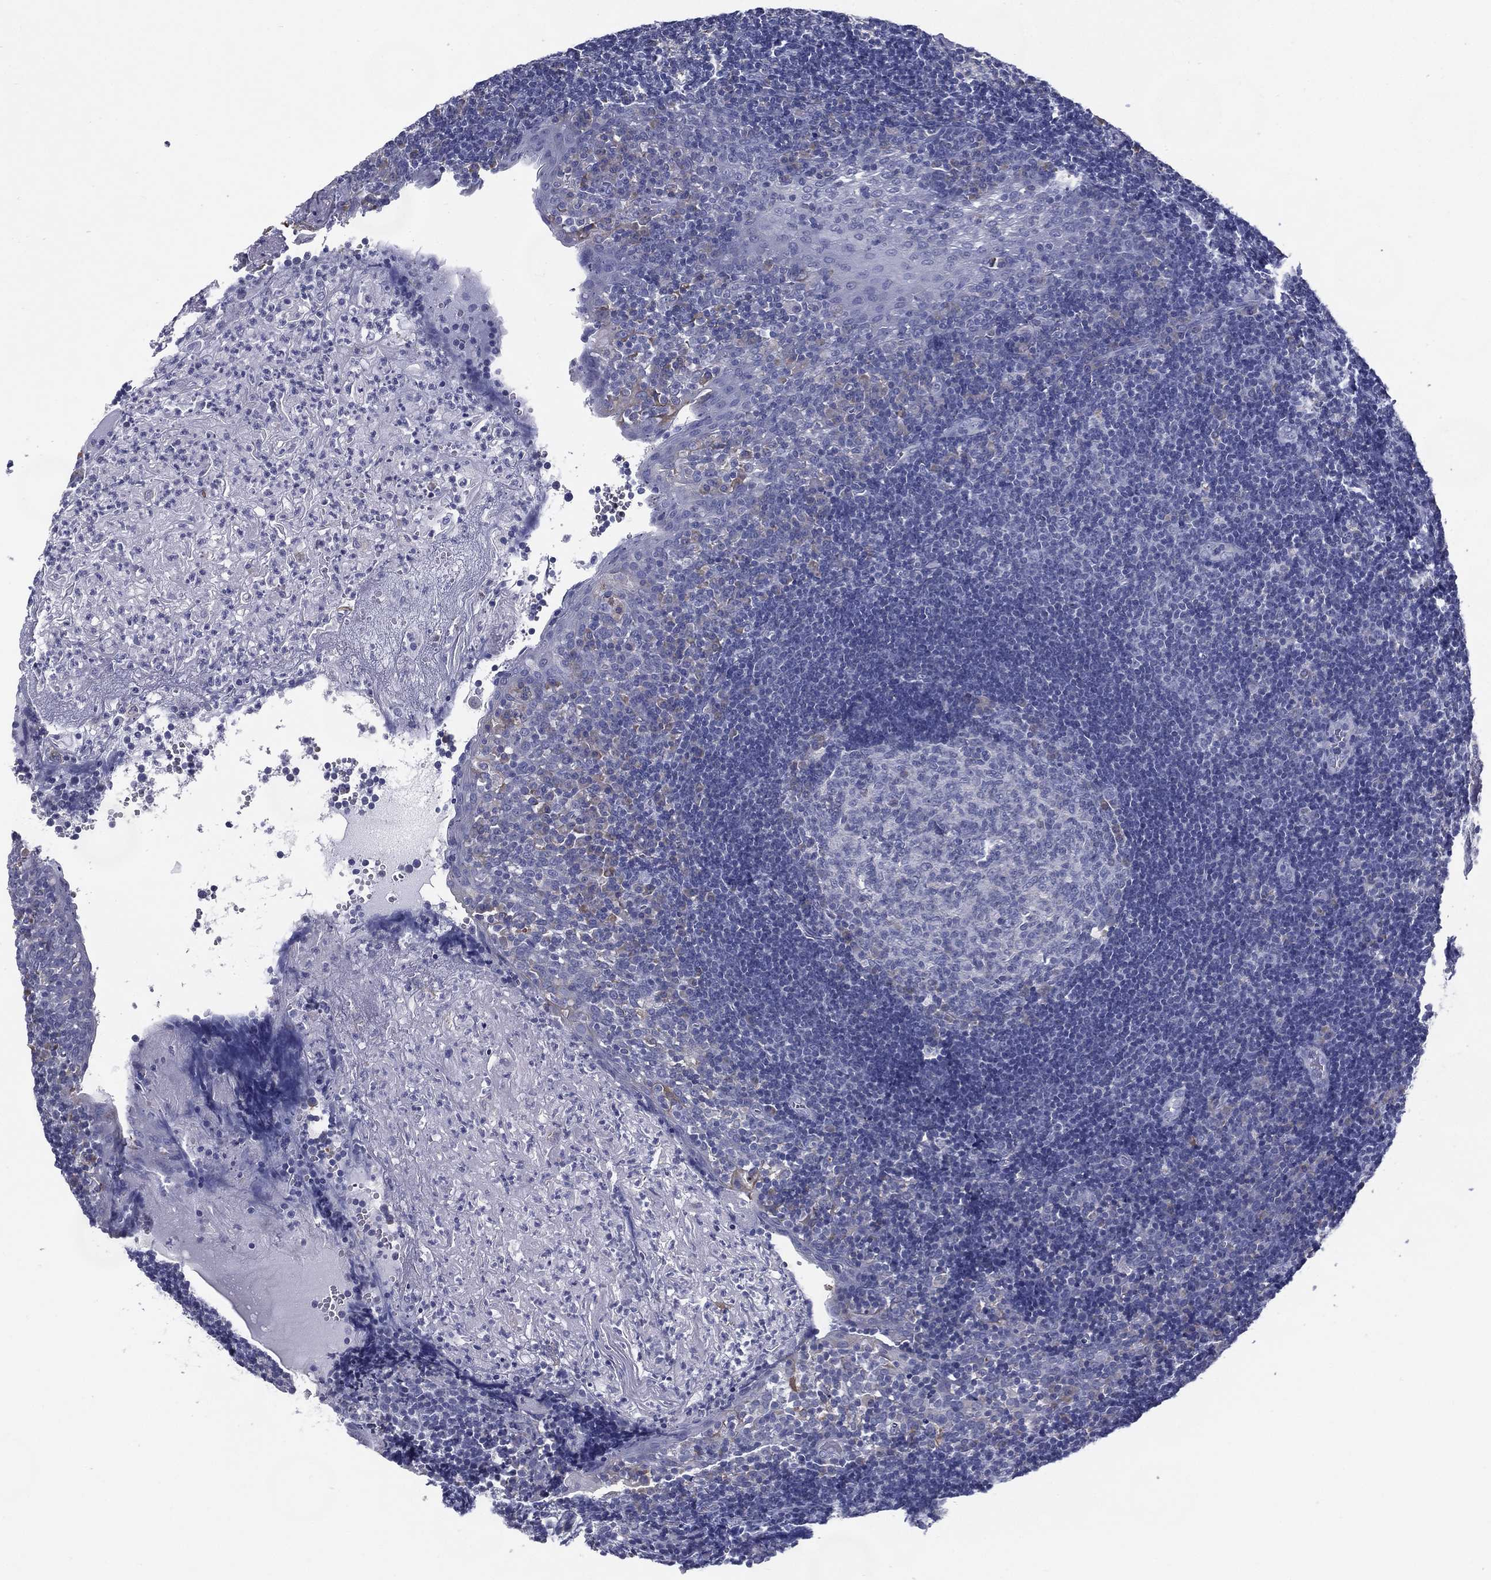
{"staining": {"intensity": "negative", "quantity": "none", "location": "none"}, "tissue": "tonsil", "cell_type": "Germinal center cells", "image_type": "normal", "snomed": [{"axis": "morphology", "description": "Normal tissue, NOS"}, {"axis": "topography", "description": "Tonsil"}], "caption": "Human tonsil stained for a protein using immunohistochemistry reveals no staining in germinal center cells.", "gene": "C19orf18", "patient": {"sex": "female", "age": 13}}